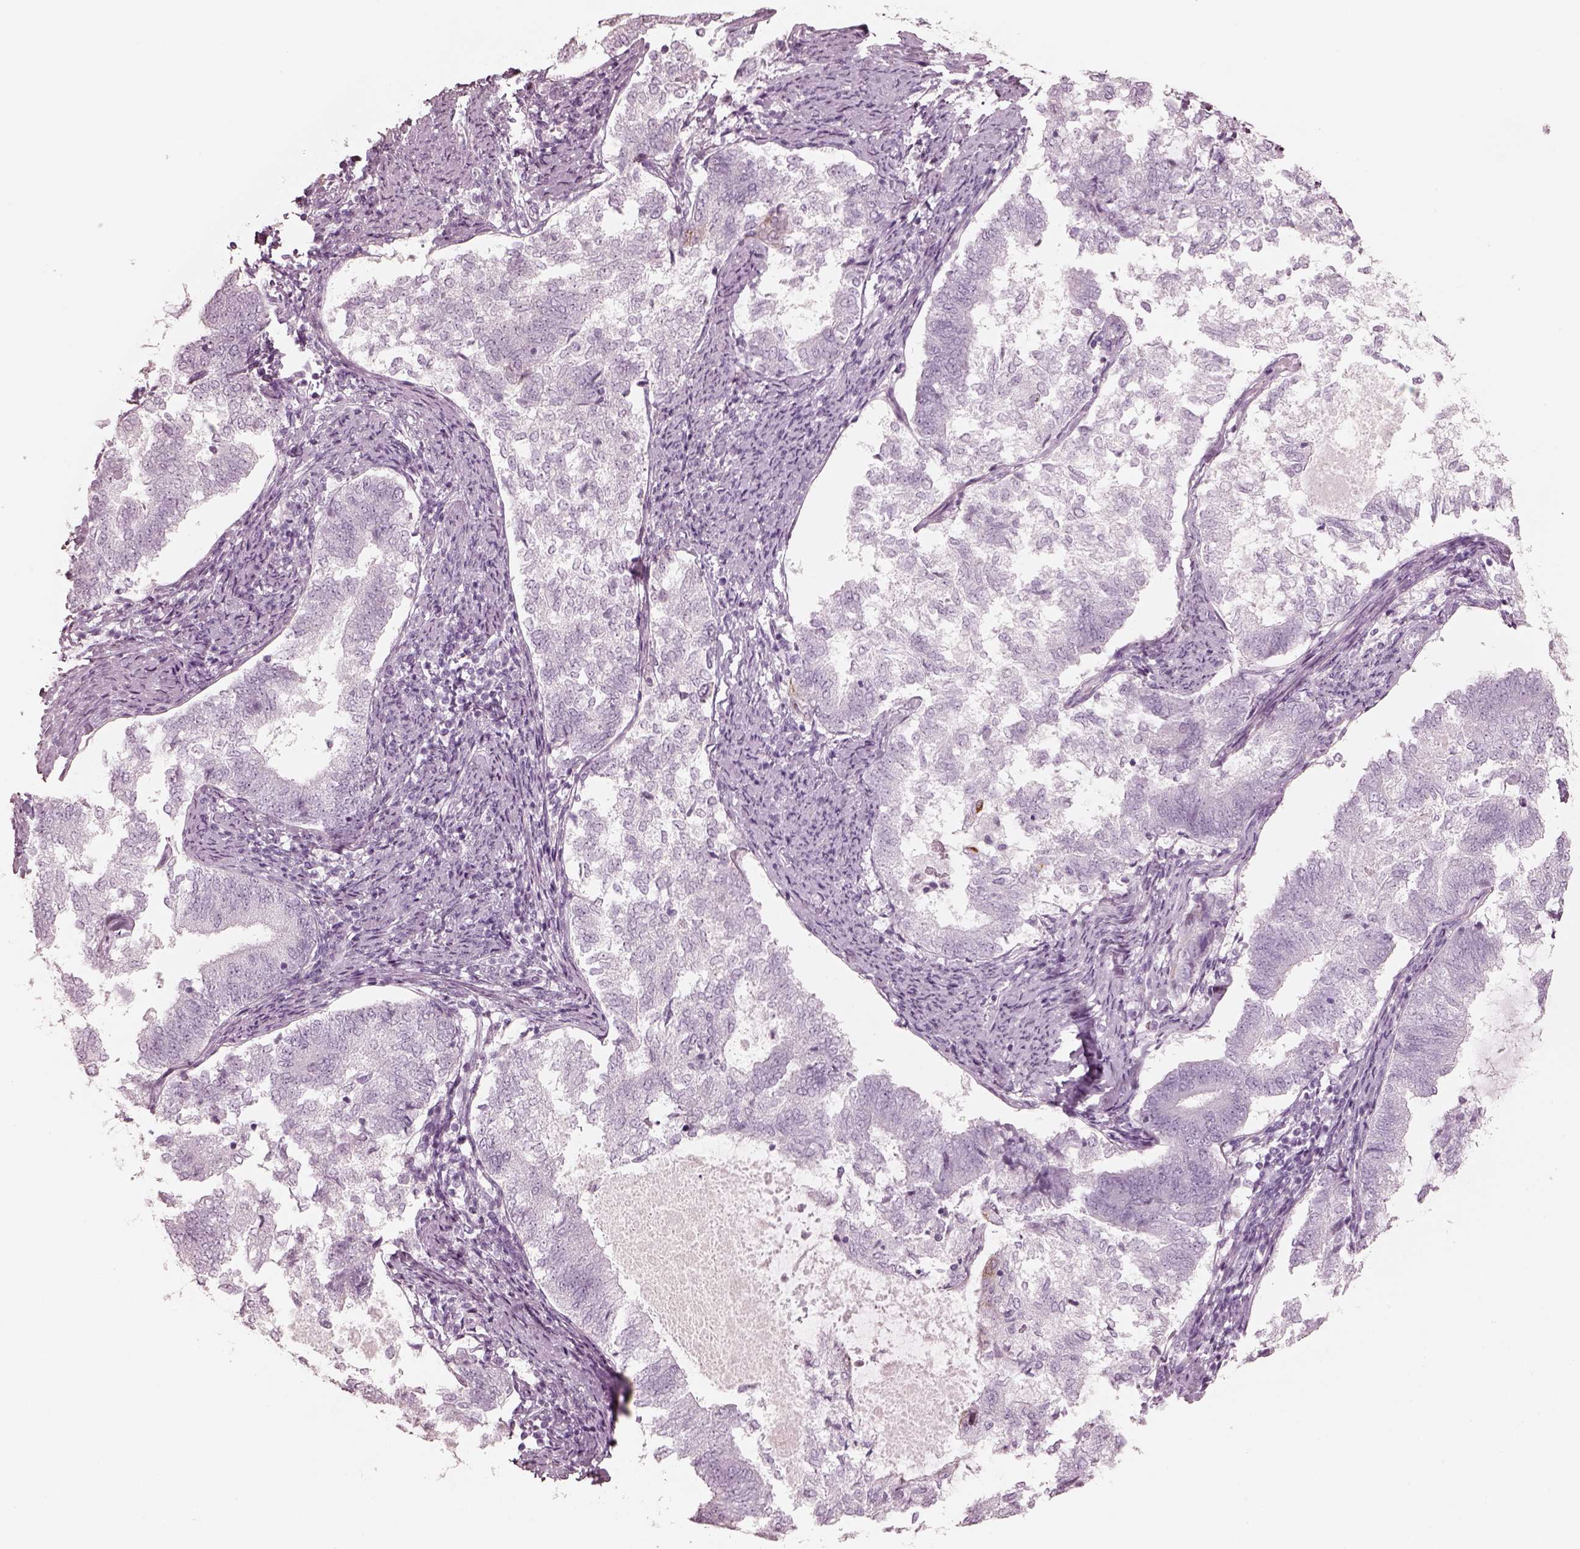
{"staining": {"intensity": "negative", "quantity": "none", "location": "none"}, "tissue": "endometrial cancer", "cell_type": "Tumor cells", "image_type": "cancer", "snomed": [{"axis": "morphology", "description": "Adenocarcinoma, NOS"}, {"axis": "topography", "description": "Endometrium"}], "caption": "High power microscopy histopathology image of an IHC micrograph of endometrial cancer (adenocarcinoma), revealing no significant expression in tumor cells.", "gene": "PON3", "patient": {"sex": "female", "age": 65}}